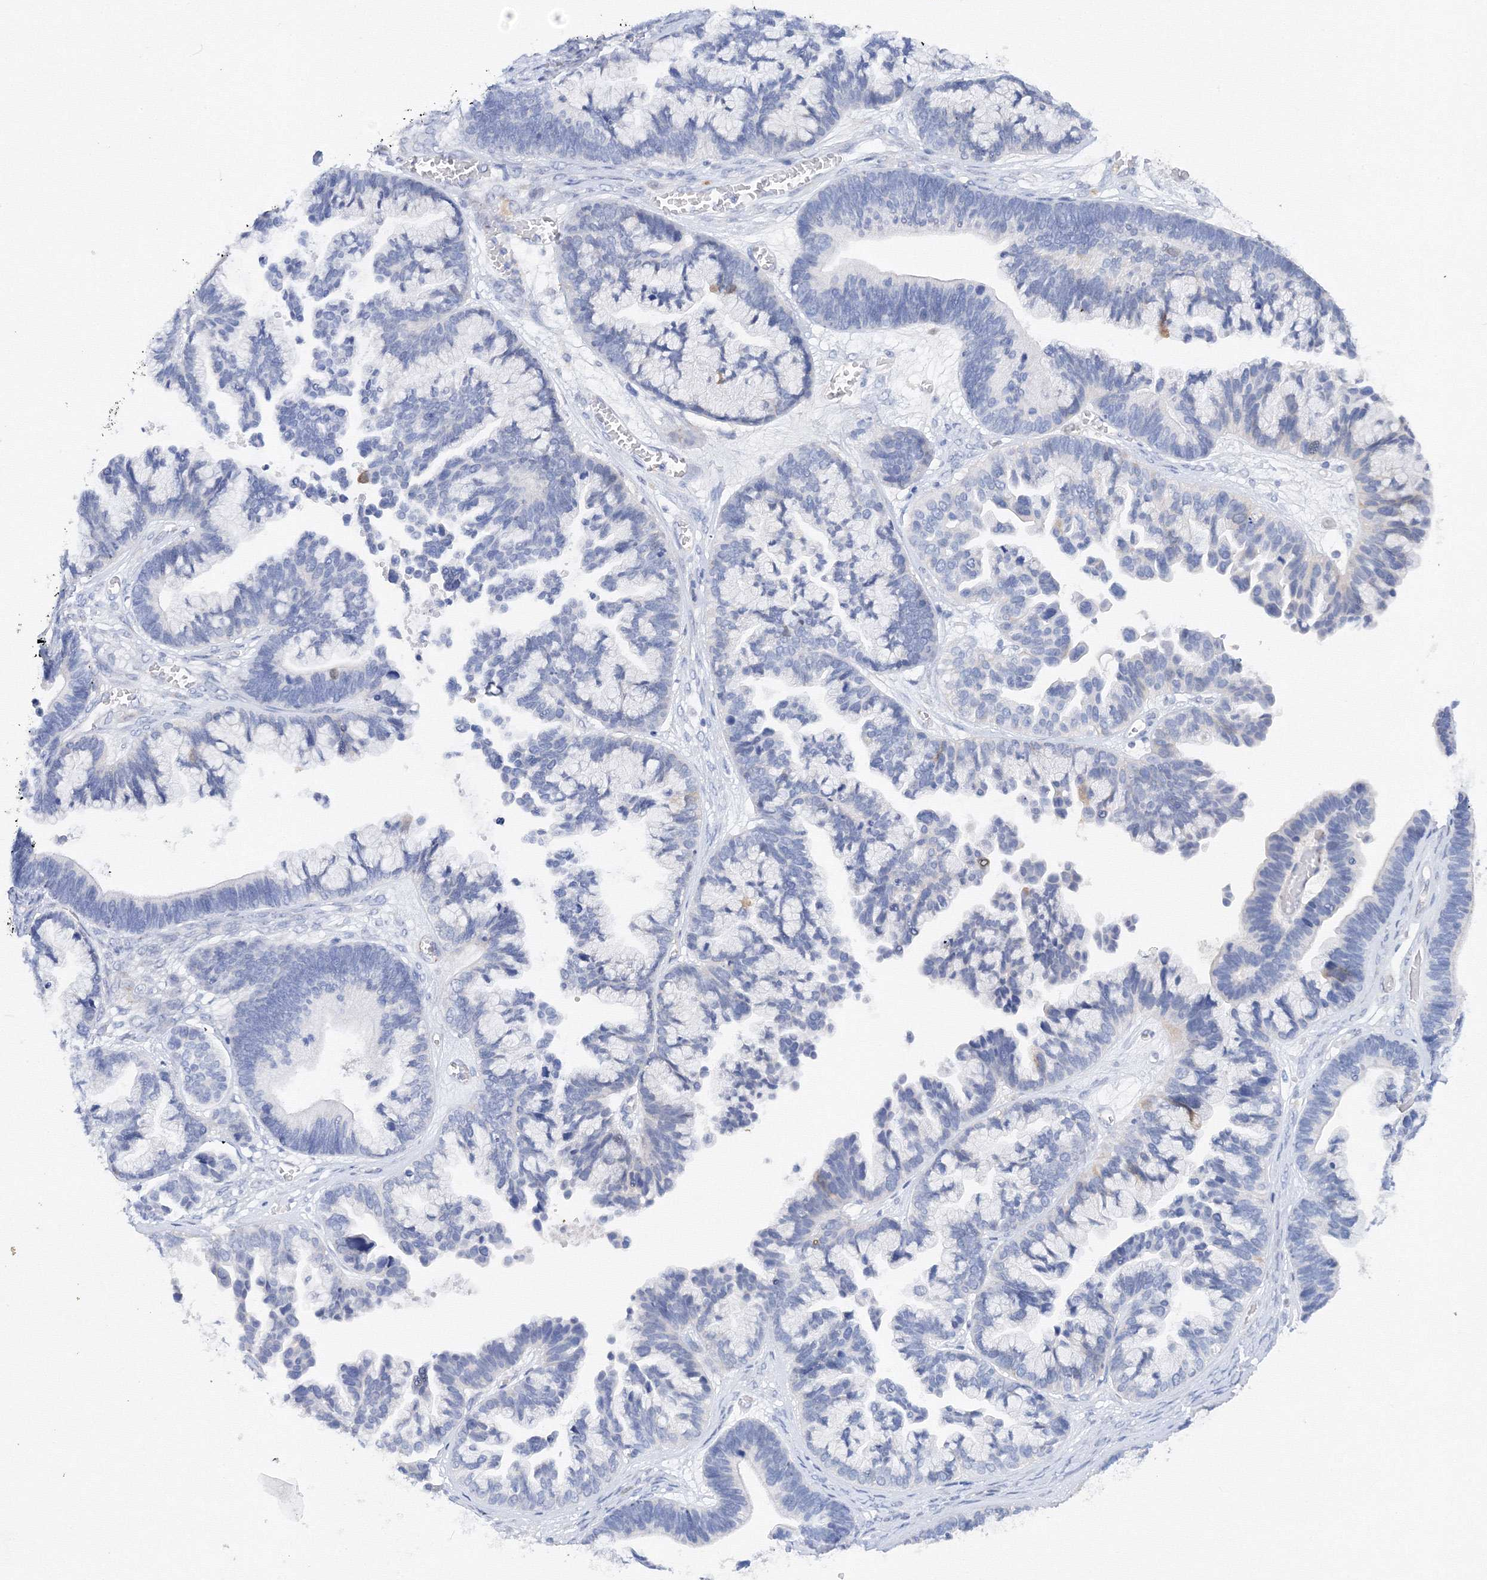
{"staining": {"intensity": "negative", "quantity": "none", "location": "none"}, "tissue": "ovarian cancer", "cell_type": "Tumor cells", "image_type": "cancer", "snomed": [{"axis": "morphology", "description": "Cystadenocarcinoma, serous, NOS"}, {"axis": "topography", "description": "Ovary"}], "caption": "This is an IHC image of human ovarian cancer (serous cystadenocarcinoma). There is no positivity in tumor cells.", "gene": "TAMM41", "patient": {"sex": "female", "age": 56}}